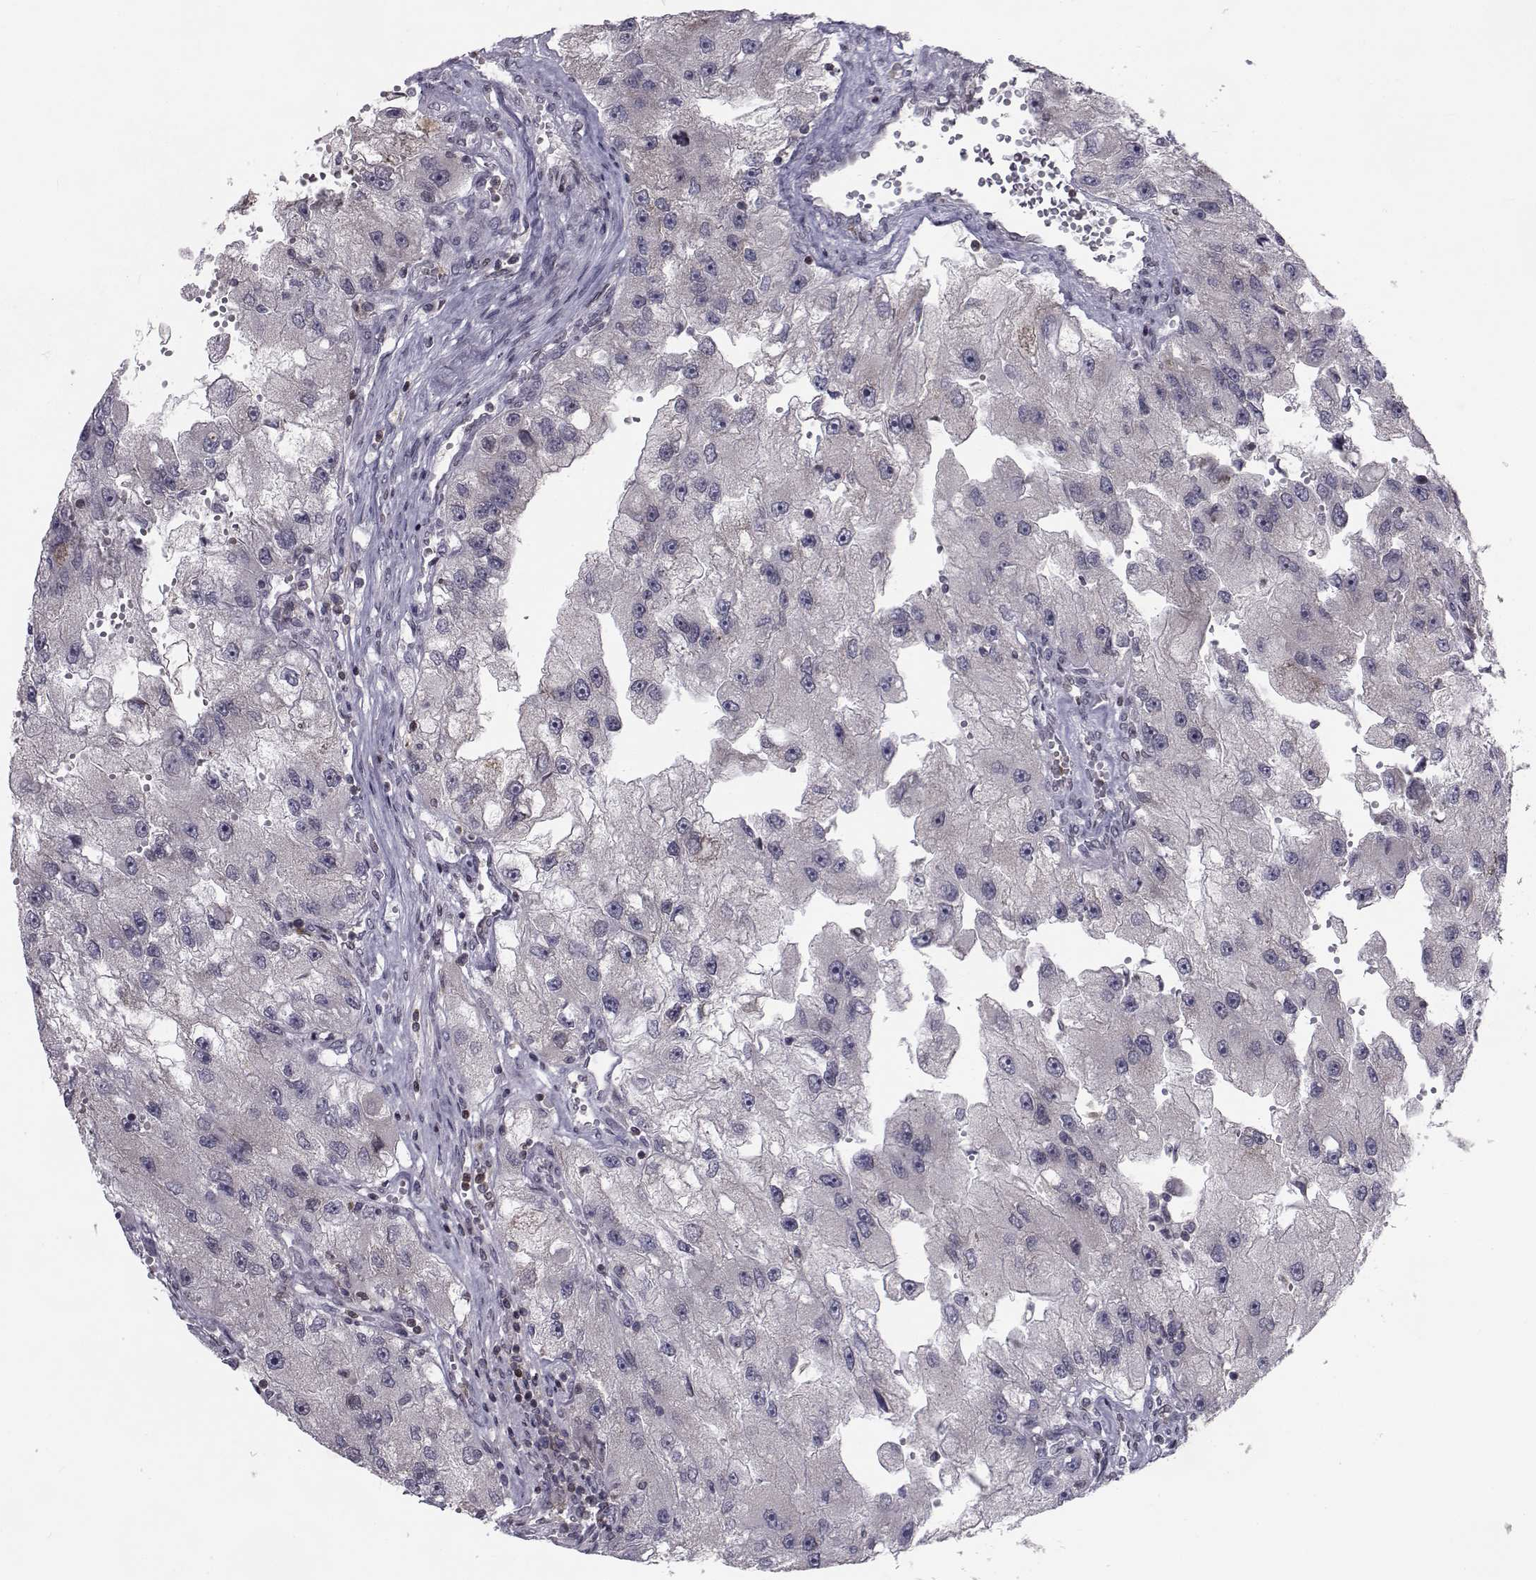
{"staining": {"intensity": "negative", "quantity": "none", "location": "none"}, "tissue": "renal cancer", "cell_type": "Tumor cells", "image_type": "cancer", "snomed": [{"axis": "morphology", "description": "Adenocarcinoma, NOS"}, {"axis": "topography", "description": "Kidney"}], "caption": "High magnification brightfield microscopy of adenocarcinoma (renal) stained with DAB (brown) and counterstained with hematoxylin (blue): tumor cells show no significant staining.", "gene": "PCP4L1", "patient": {"sex": "male", "age": 63}}